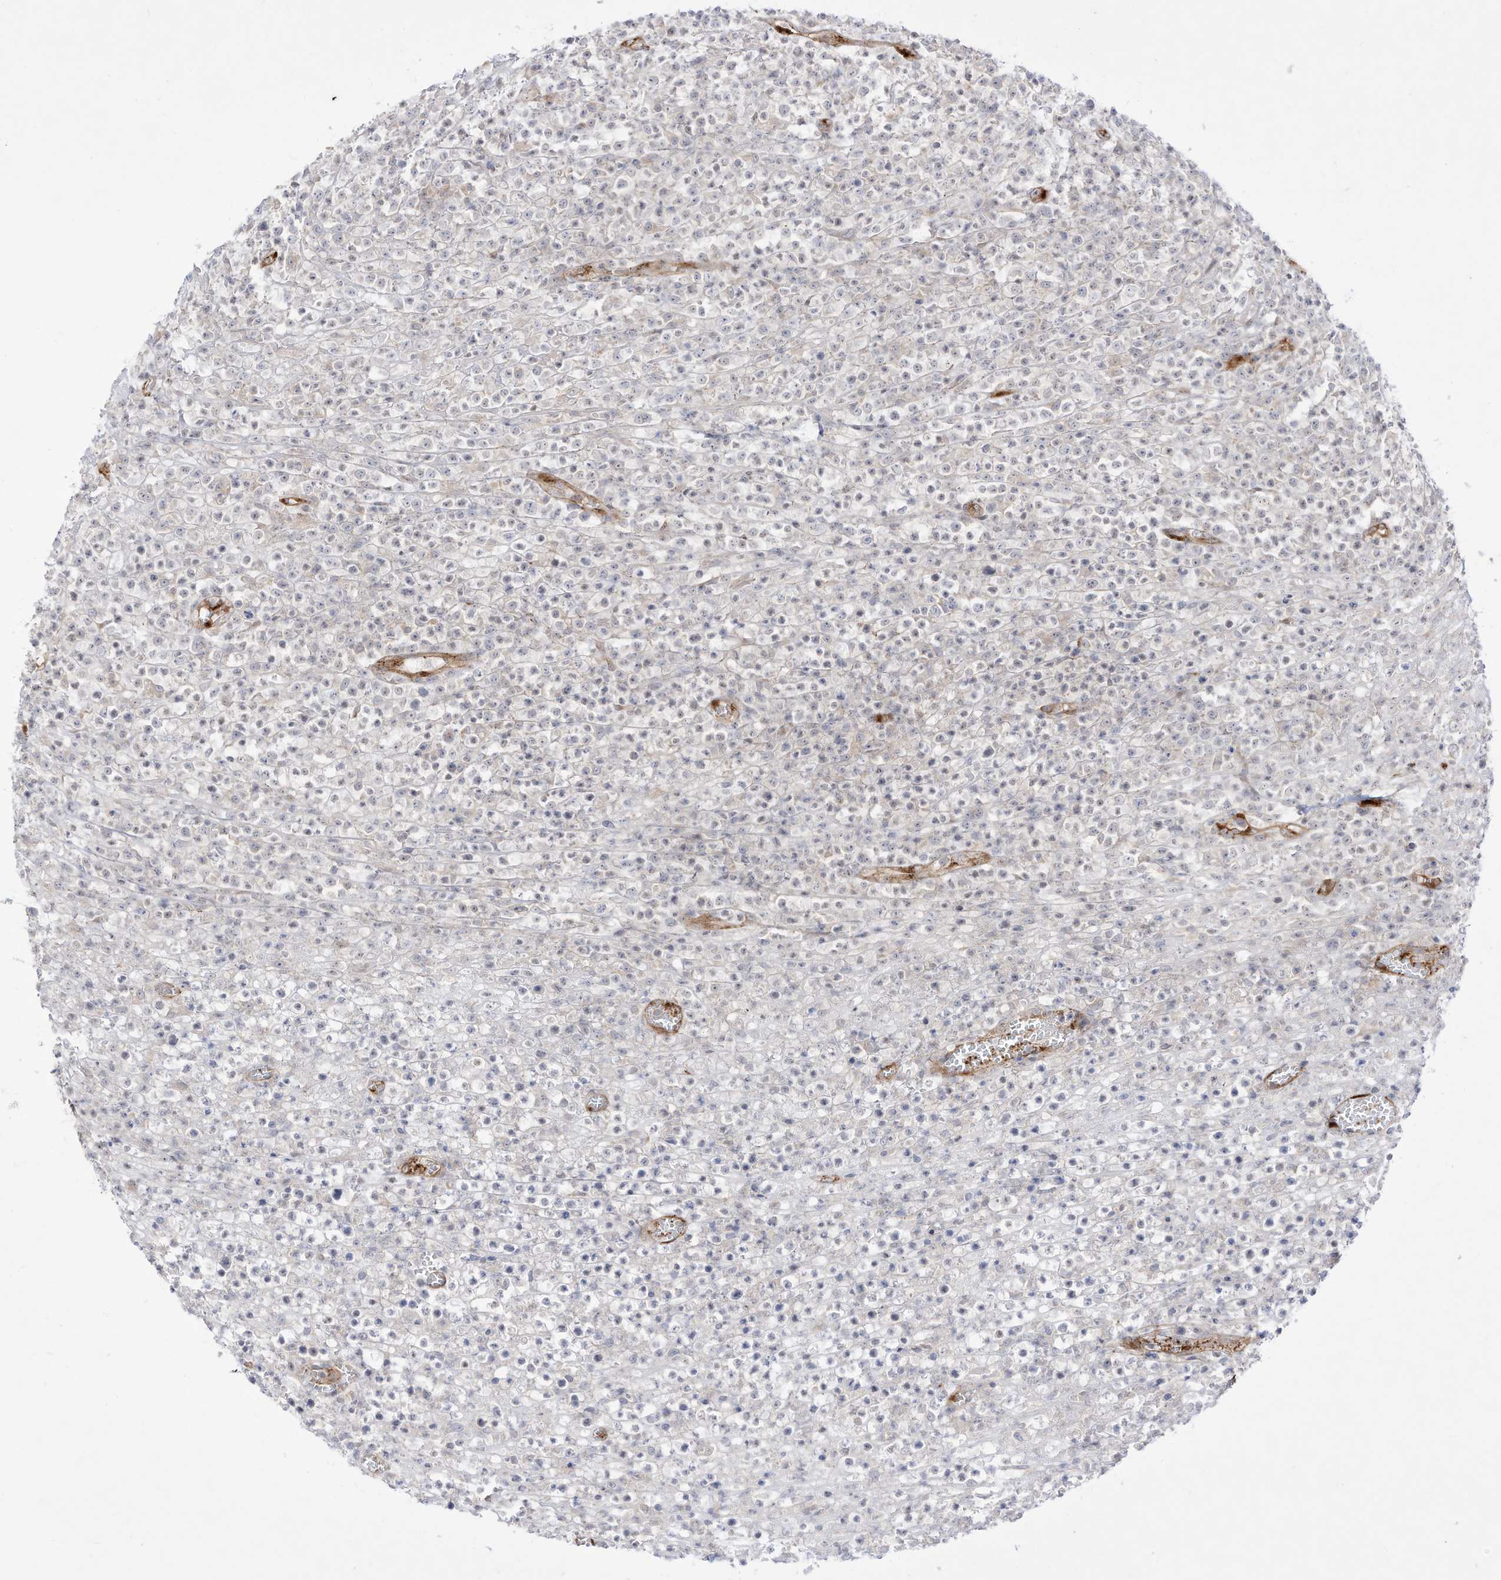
{"staining": {"intensity": "negative", "quantity": "none", "location": "none"}, "tissue": "lymphoma", "cell_type": "Tumor cells", "image_type": "cancer", "snomed": [{"axis": "morphology", "description": "Malignant lymphoma, non-Hodgkin's type, High grade"}, {"axis": "topography", "description": "Colon"}], "caption": "An immunohistochemistry (IHC) micrograph of lymphoma is shown. There is no staining in tumor cells of lymphoma.", "gene": "ZGRF1", "patient": {"sex": "female", "age": 53}}